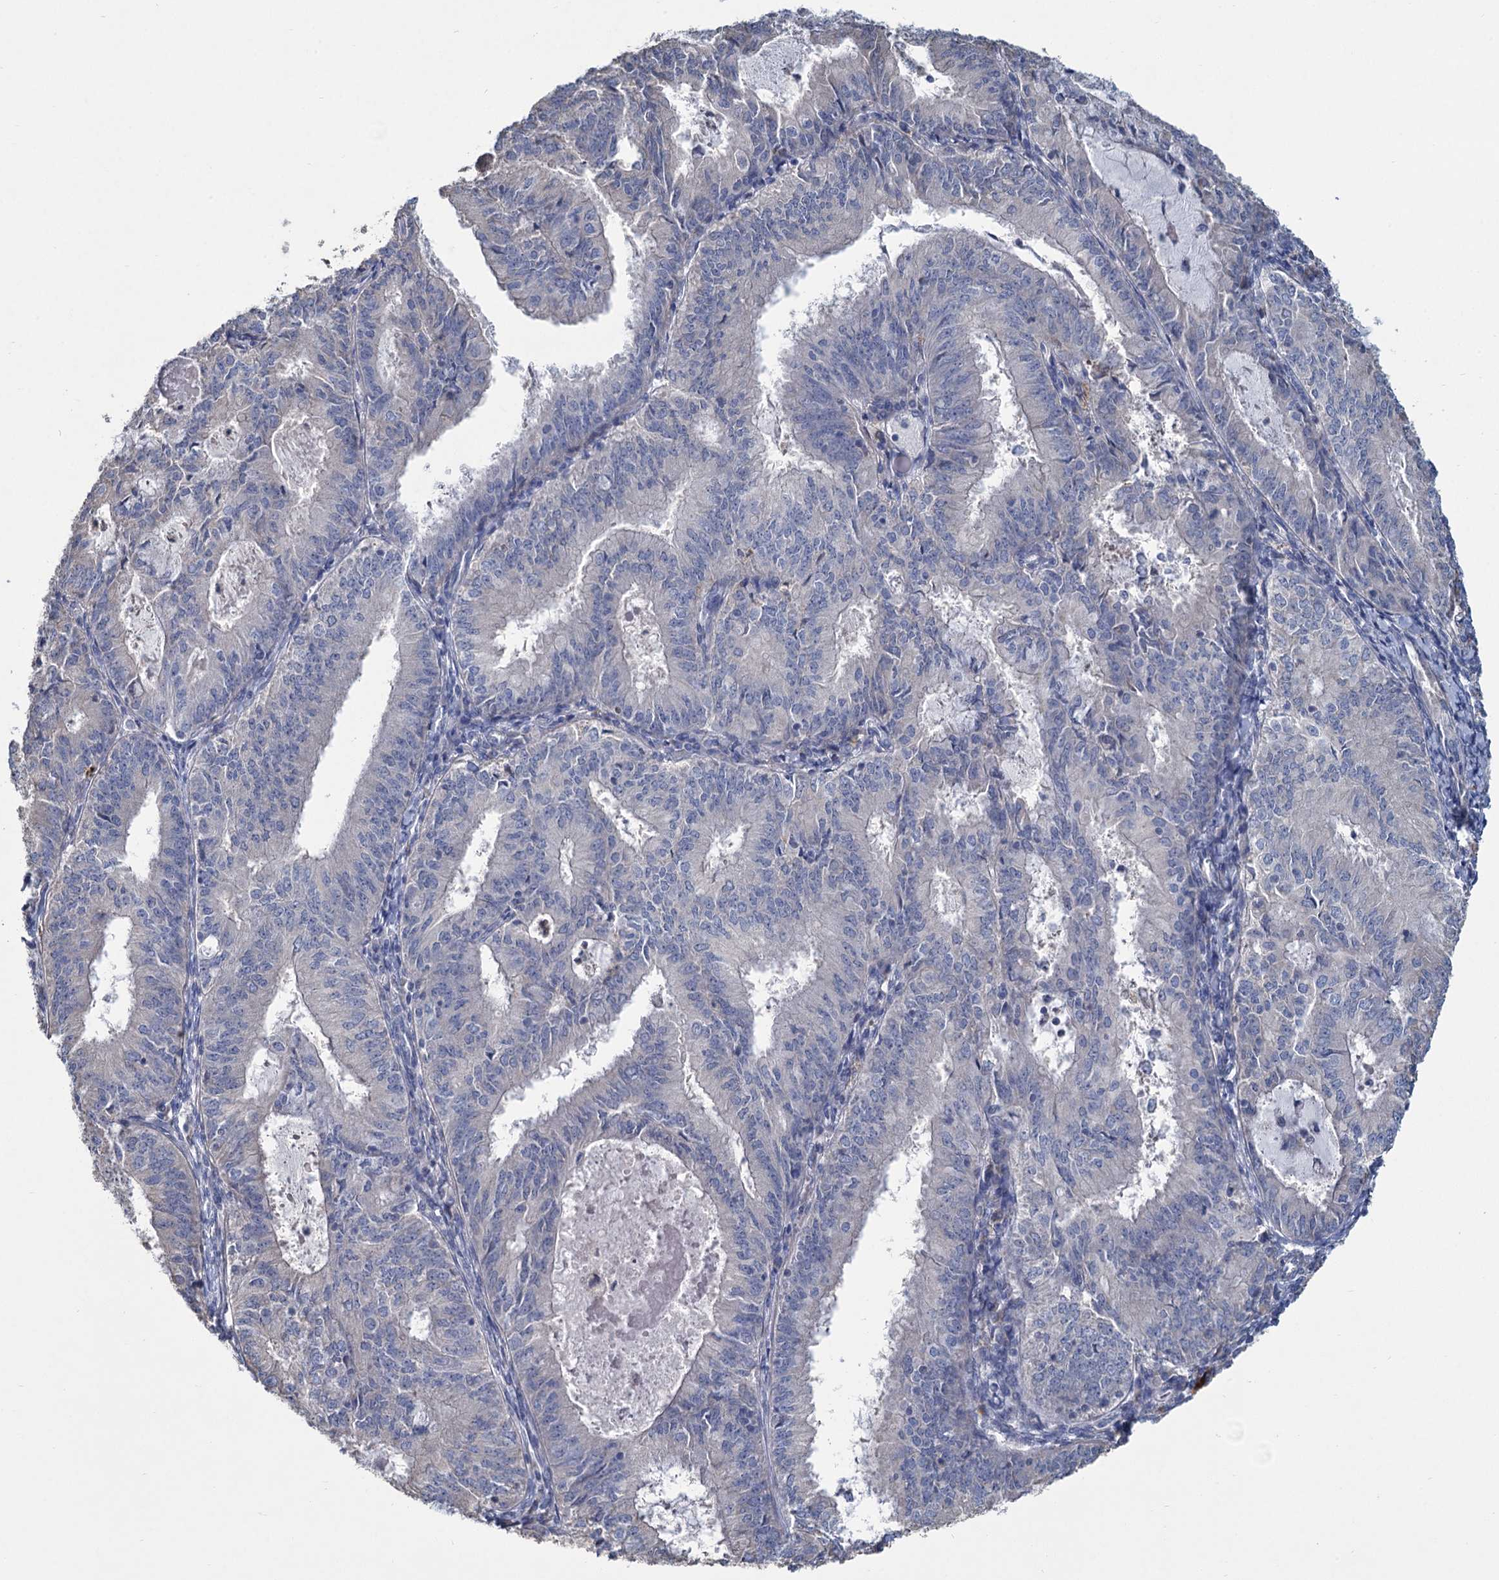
{"staining": {"intensity": "negative", "quantity": "none", "location": "none"}, "tissue": "endometrial cancer", "cell_type": "Tumor cells", "image_type": "cancer", "snomed": [{"axis": "morphology", "description": "Adenocarcinoma, NOS"}, {"axis": "topography", "description": "Endometrium"}], "caption": "The histopathology image shows no staining of tumor cells in endometrial cancer (adenocarcinoma).", "gene": "HES2", "patient": {"sex": "female", "age": 57}}